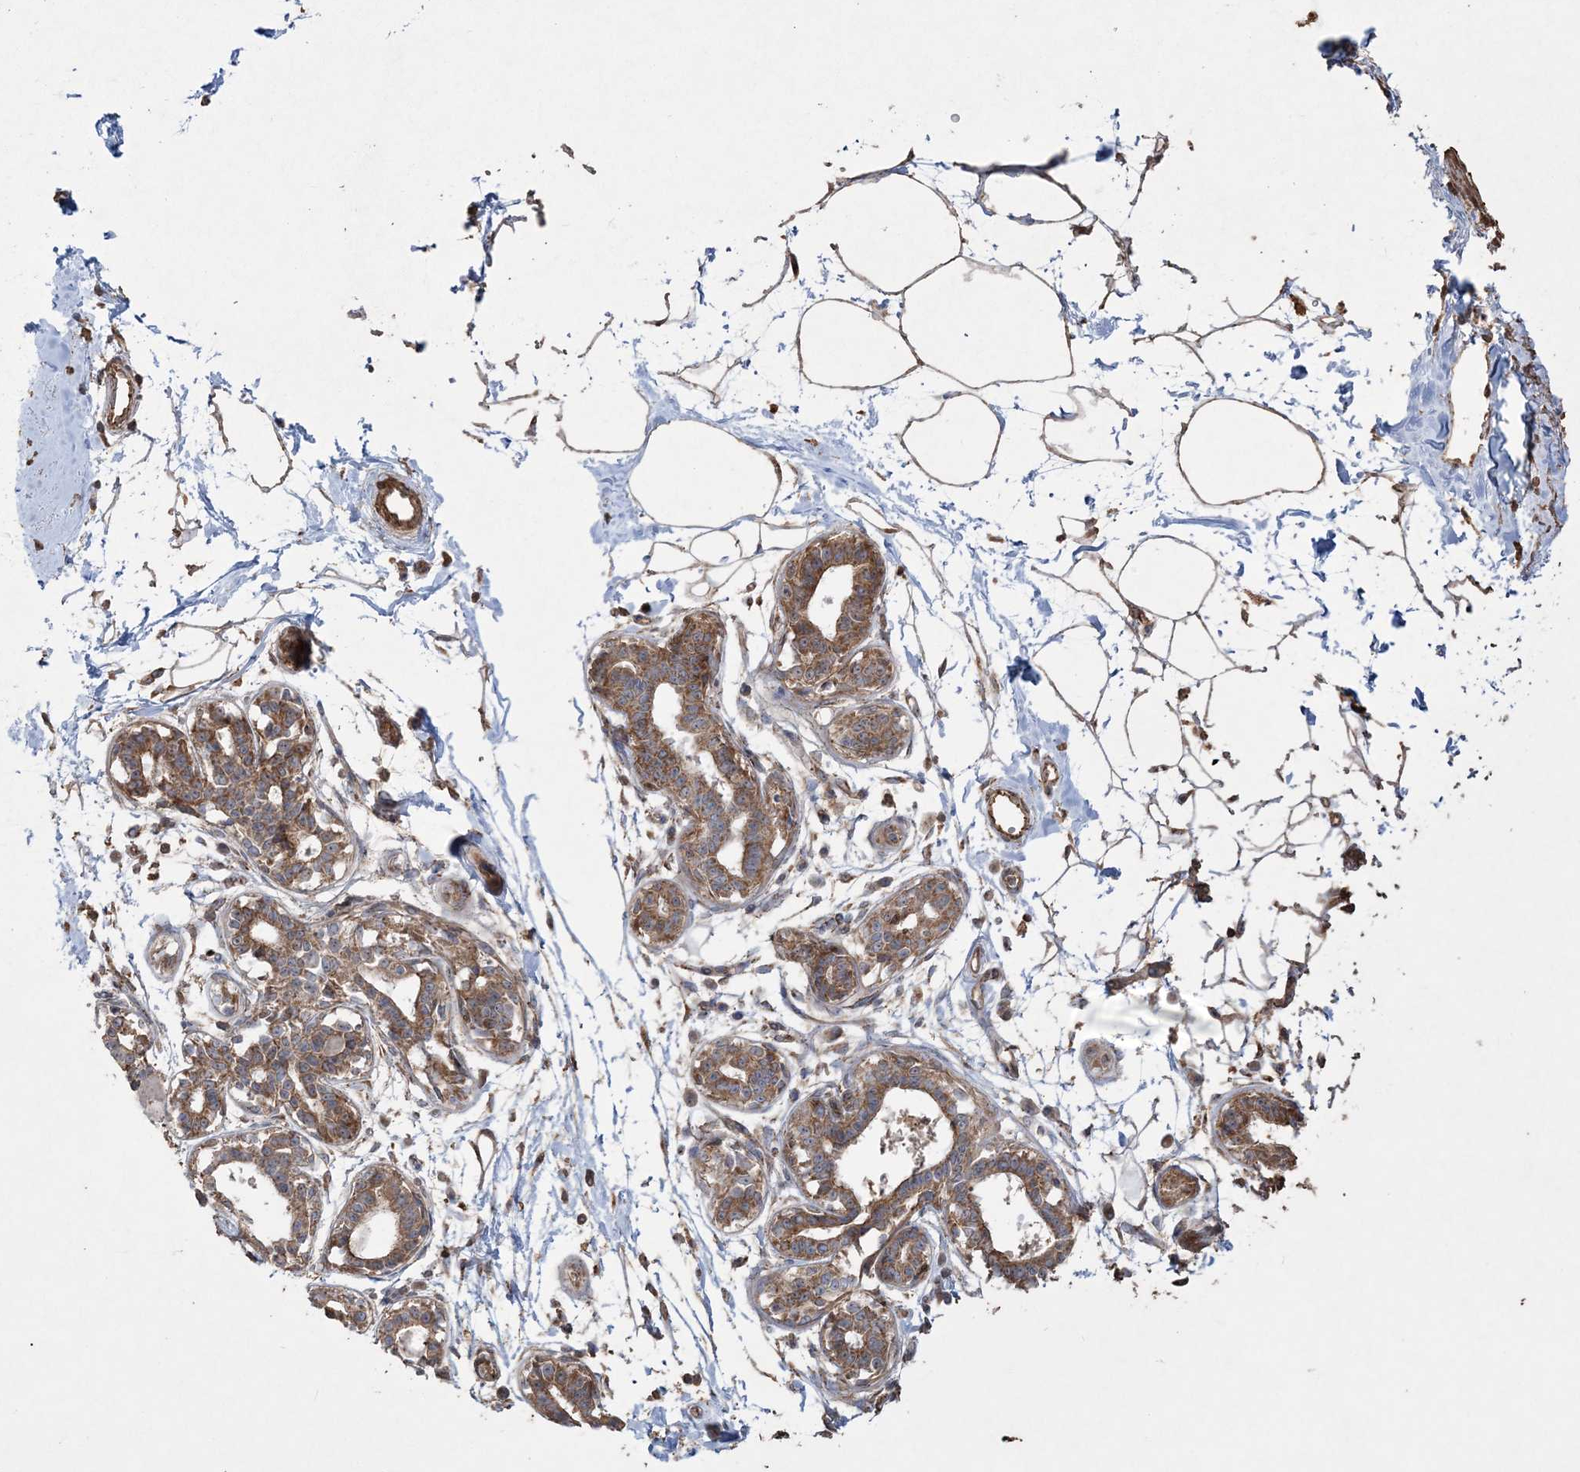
{"staining": {"intensity": "moderate", "quantity": ">75%", "location": "cytoplasmic/membranous"}, "tissue": "breast", "cell_type": "Adipocytes", "image_type": "normal", "snomed": [{"axis": "morphology", "description": "Normal tissue, NOS"}, {"axis": "topography", "description": "Breast"}], "caption": "Moderate cytoplasmic/membranous expression for a protein is identified in about >75% of adipocytes of benign breast using immunohistochemistry.", "gene": "TTC7A", "patient": {"sex": "female", "age": 45}}